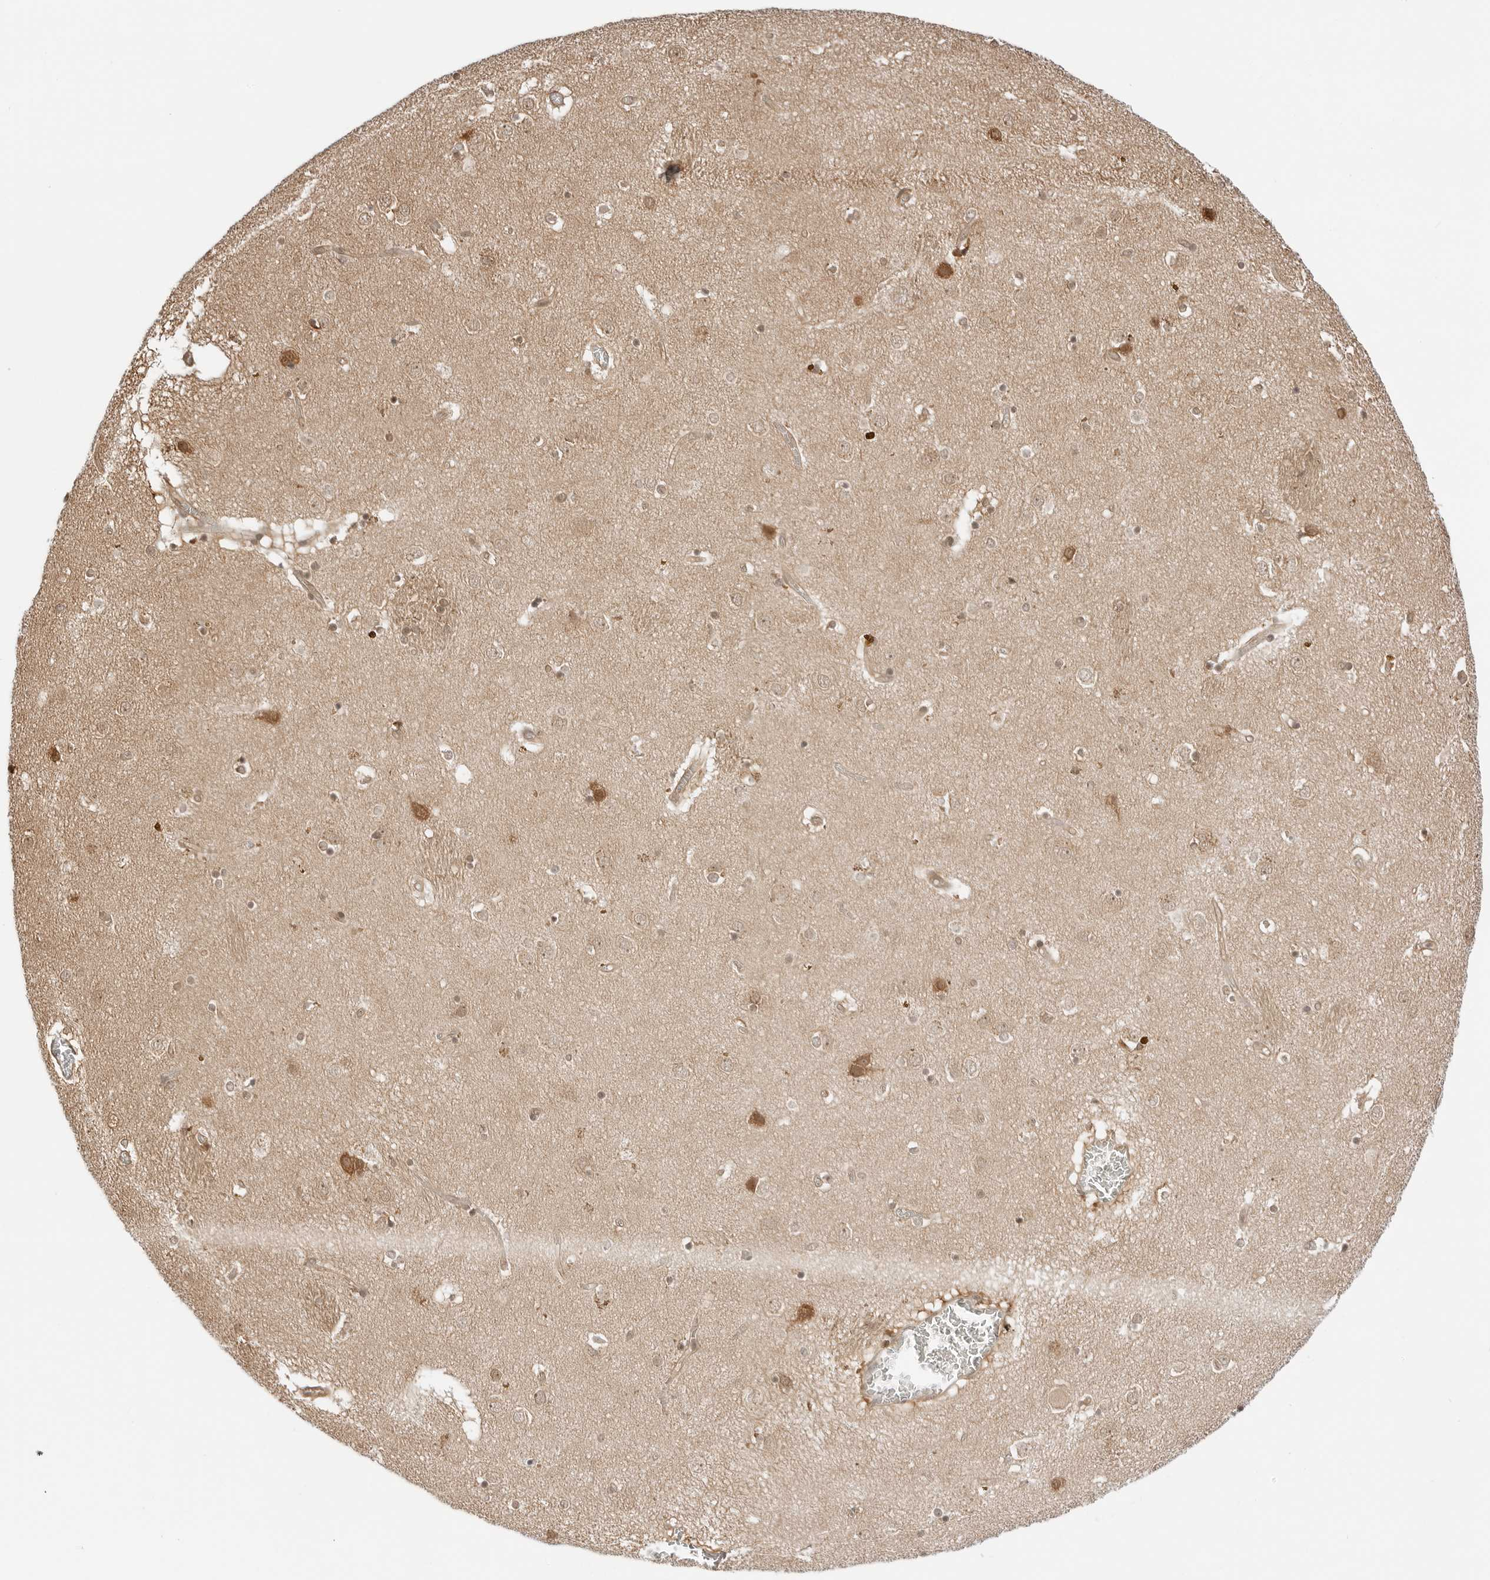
{"staining": {"intensity": "moderate", "quantity": "25%-75%", "location": "nuclear"}, "tissue": "caudate", "cell_type": "Glial cells", "image_type": "normal", "snomed": [{"axis": "morphology", "description": "Normal tissue, NOS"}, {"axis": "topography", "description": "Lateral ventricle wall"}], "caption": "Brown immunohistochemical staining in benign human caudate reveals moderate nuclear staining in about 25%-75% of glial cells.", "gene": "NUDC", "patient": {"sex": "male", "age": 70}}